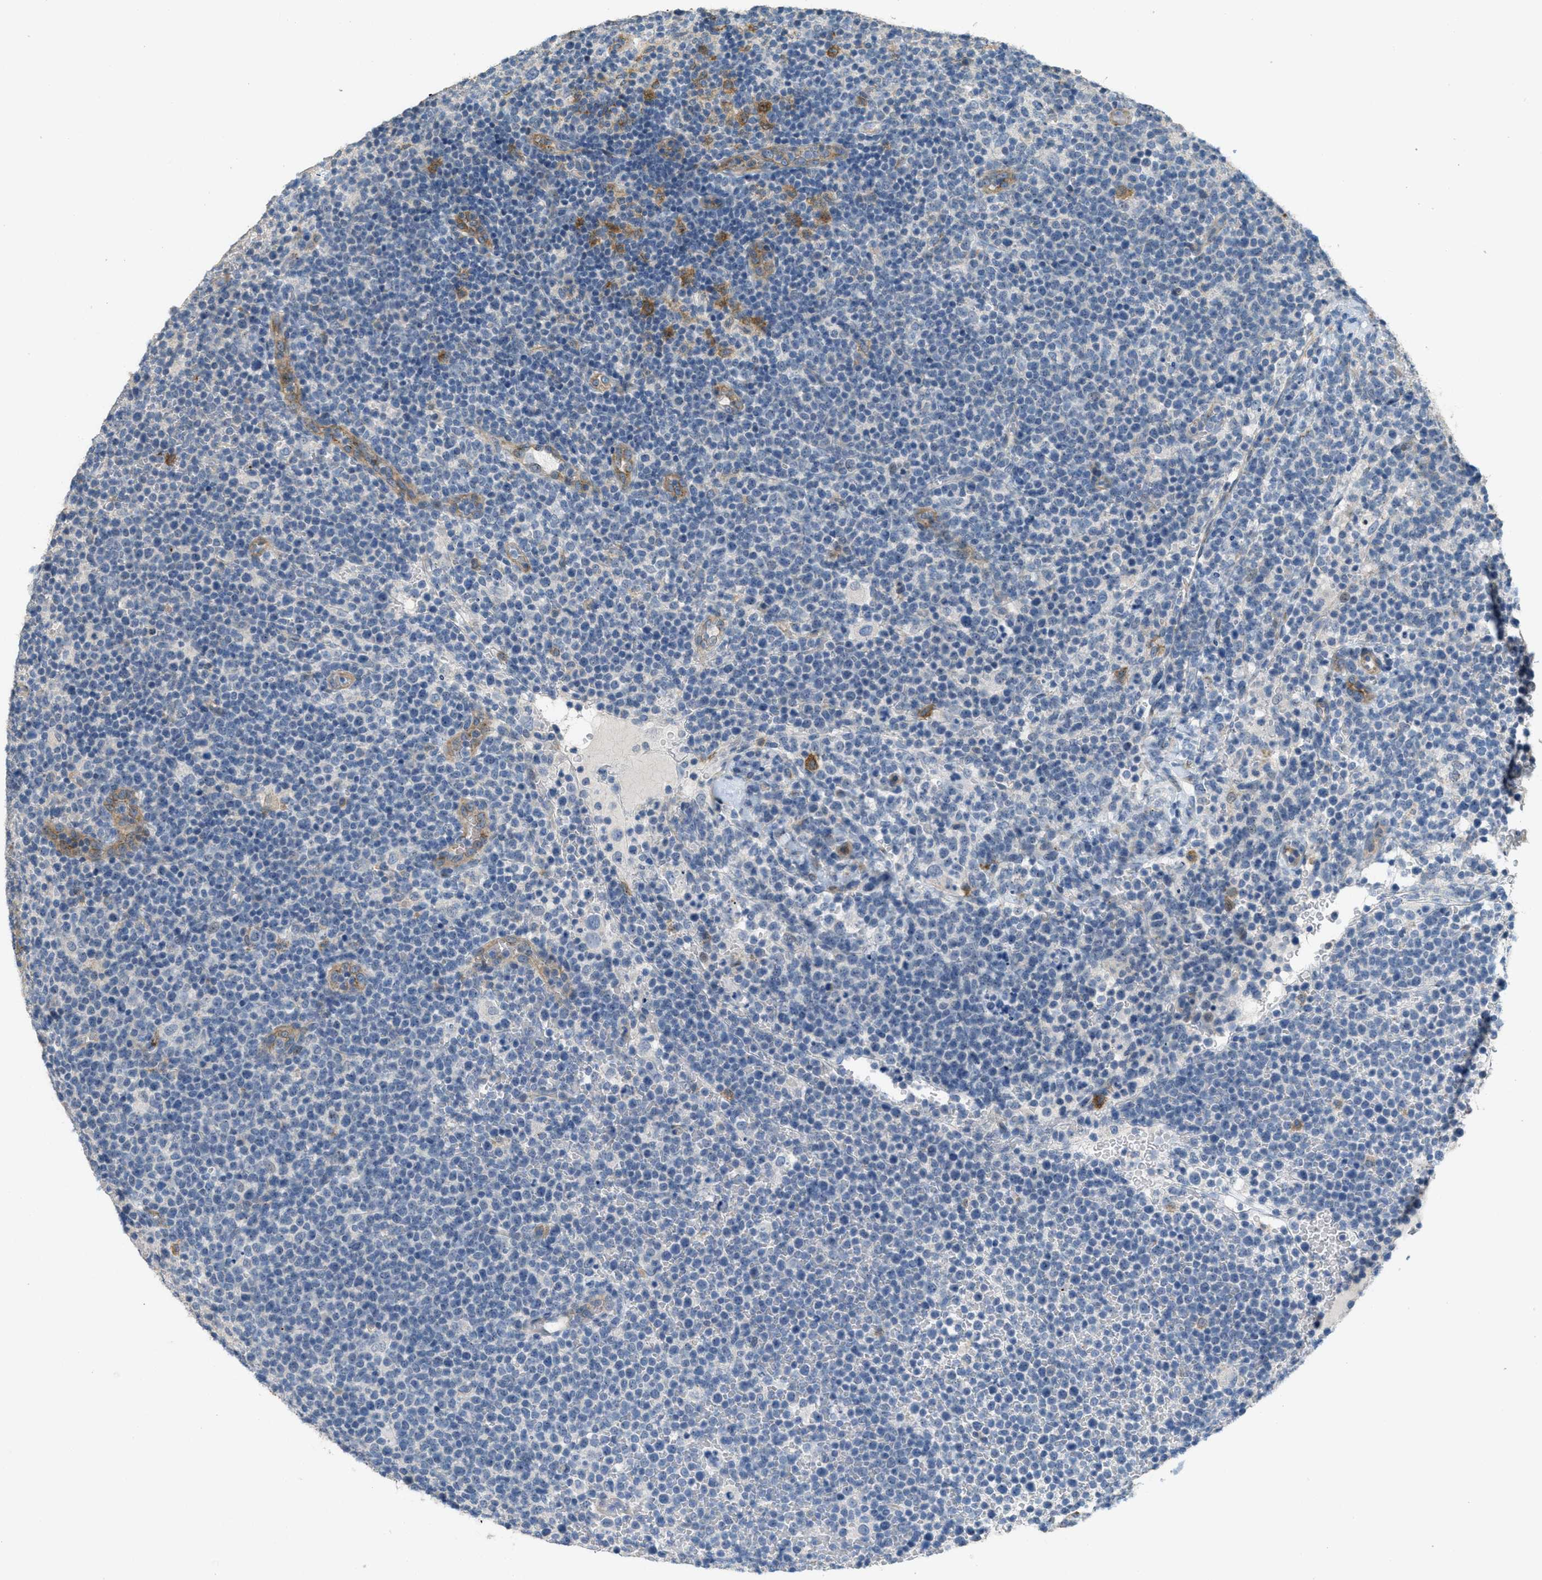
{"staining": {"intensity": "negative", "quantity": "none", "location": "none"}, "tissue": "lymphoma", "cell_type": "Tumor cells", "image_type": "cancer", "snomed": [{"axis": "morphology", "description": "Malignant lymphoma, non-Hodgkin's type, High grade"}, {"axis": "topography", "description": "Lymph node"}], "caption": "Immunohistochemistry of lymphoma exhibits no staining in tumor cells.", "gene": "ADCY5", "patient": {"sex": "male", "age": 61}}